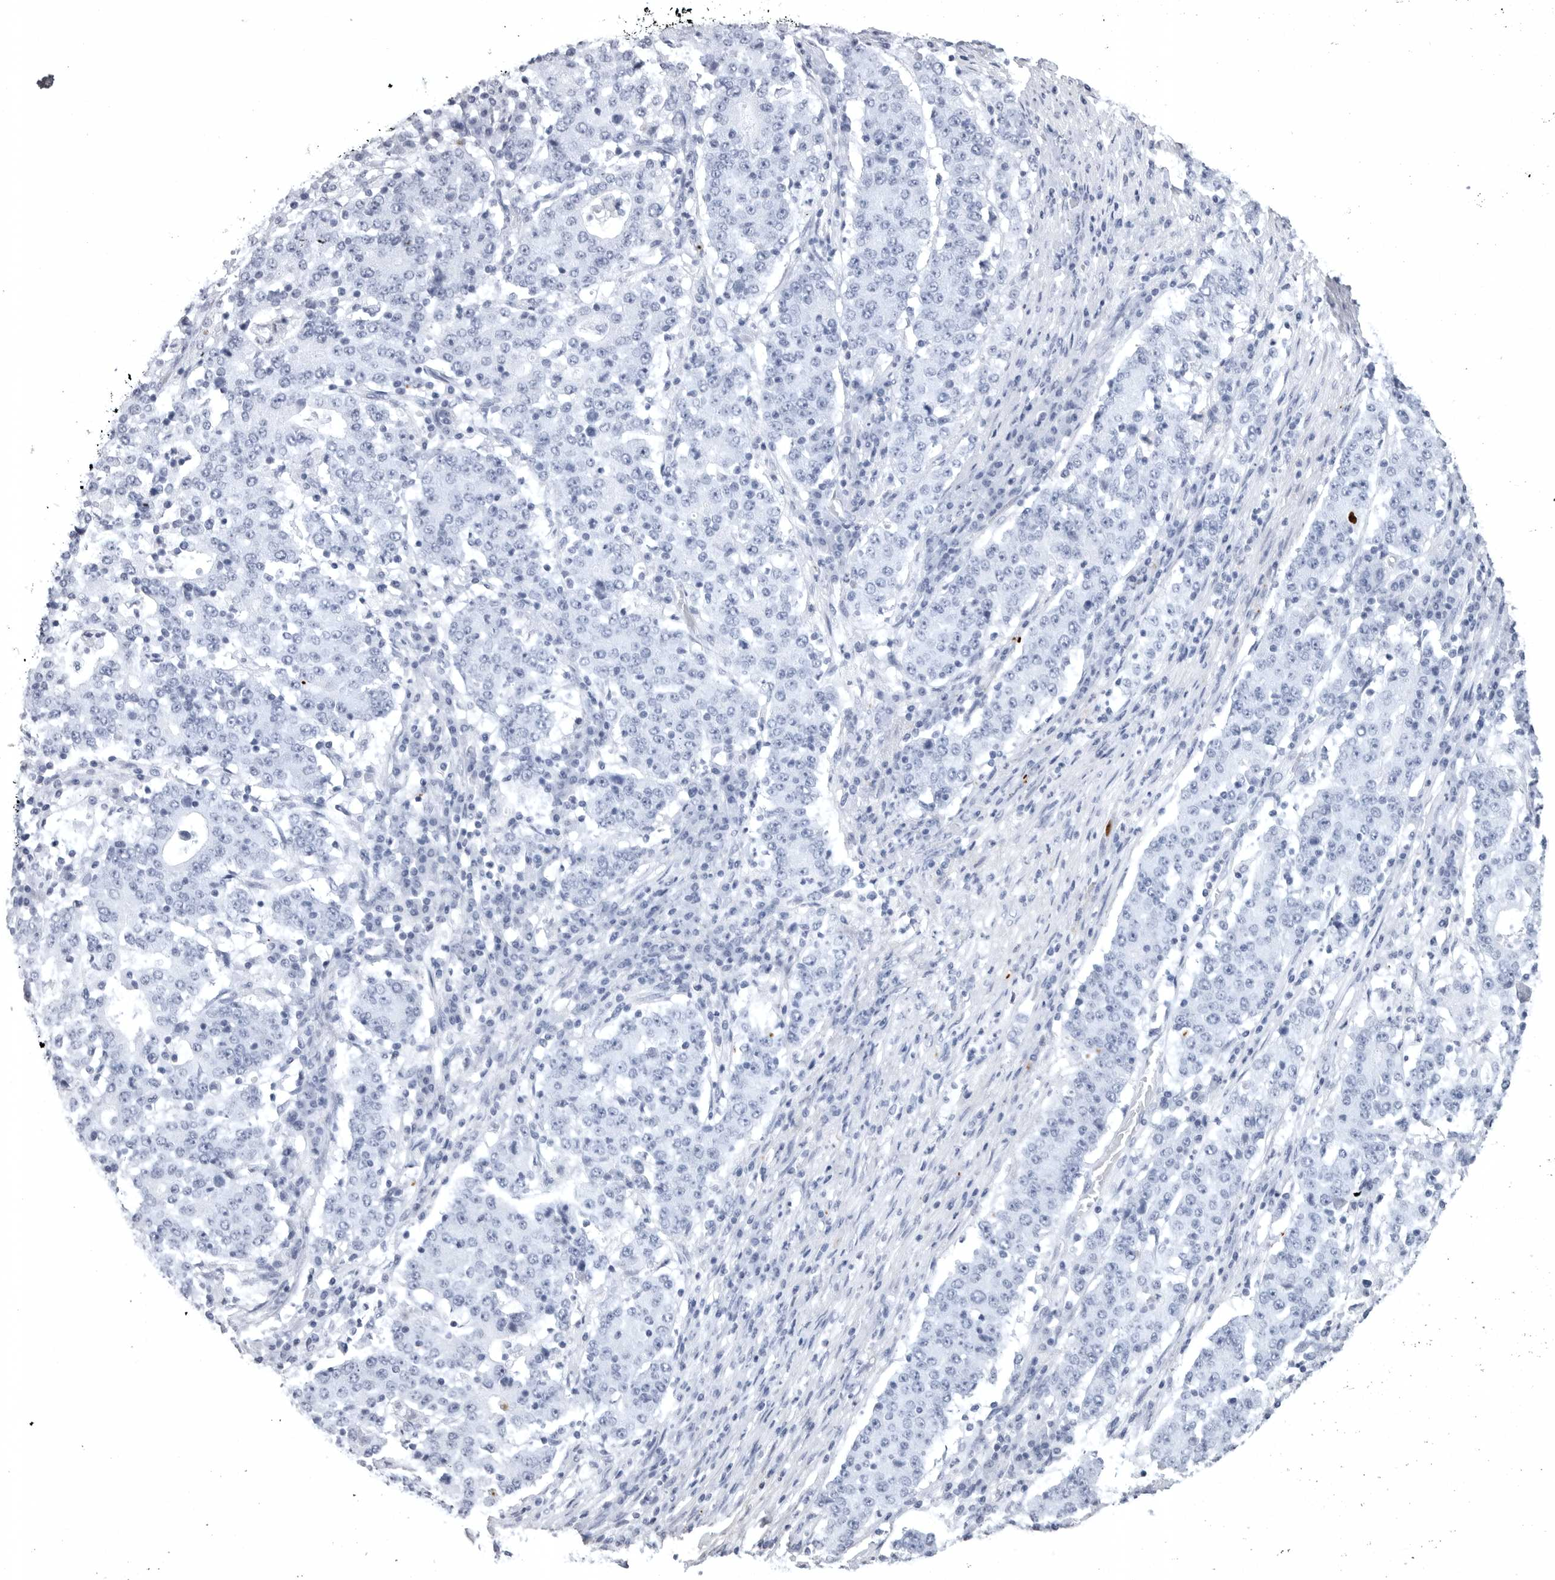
{"staining": {"intensity": "negative", "quantity": "none", "location": "none"}, "tissue": "stomach cancer", "cell_type": "Tumor cells", "image_type": "cancer", "snomed": [{"axis": "morphology", "description": "Adenocarcinoma, NOS"}, {"axis": "topography", "description": "Stomach"}], "caption": "This is a image of immunohistochemistry staining of stomach cancer (adenocarcinoma), which shows no staining in tumor cells. (DAB (3,3'-diaminobenzidine) IHC visualized using brightfield microscopy, high magnification).", "gene": "COL26A1", "patient": {"sex": "male", "age": 59}}